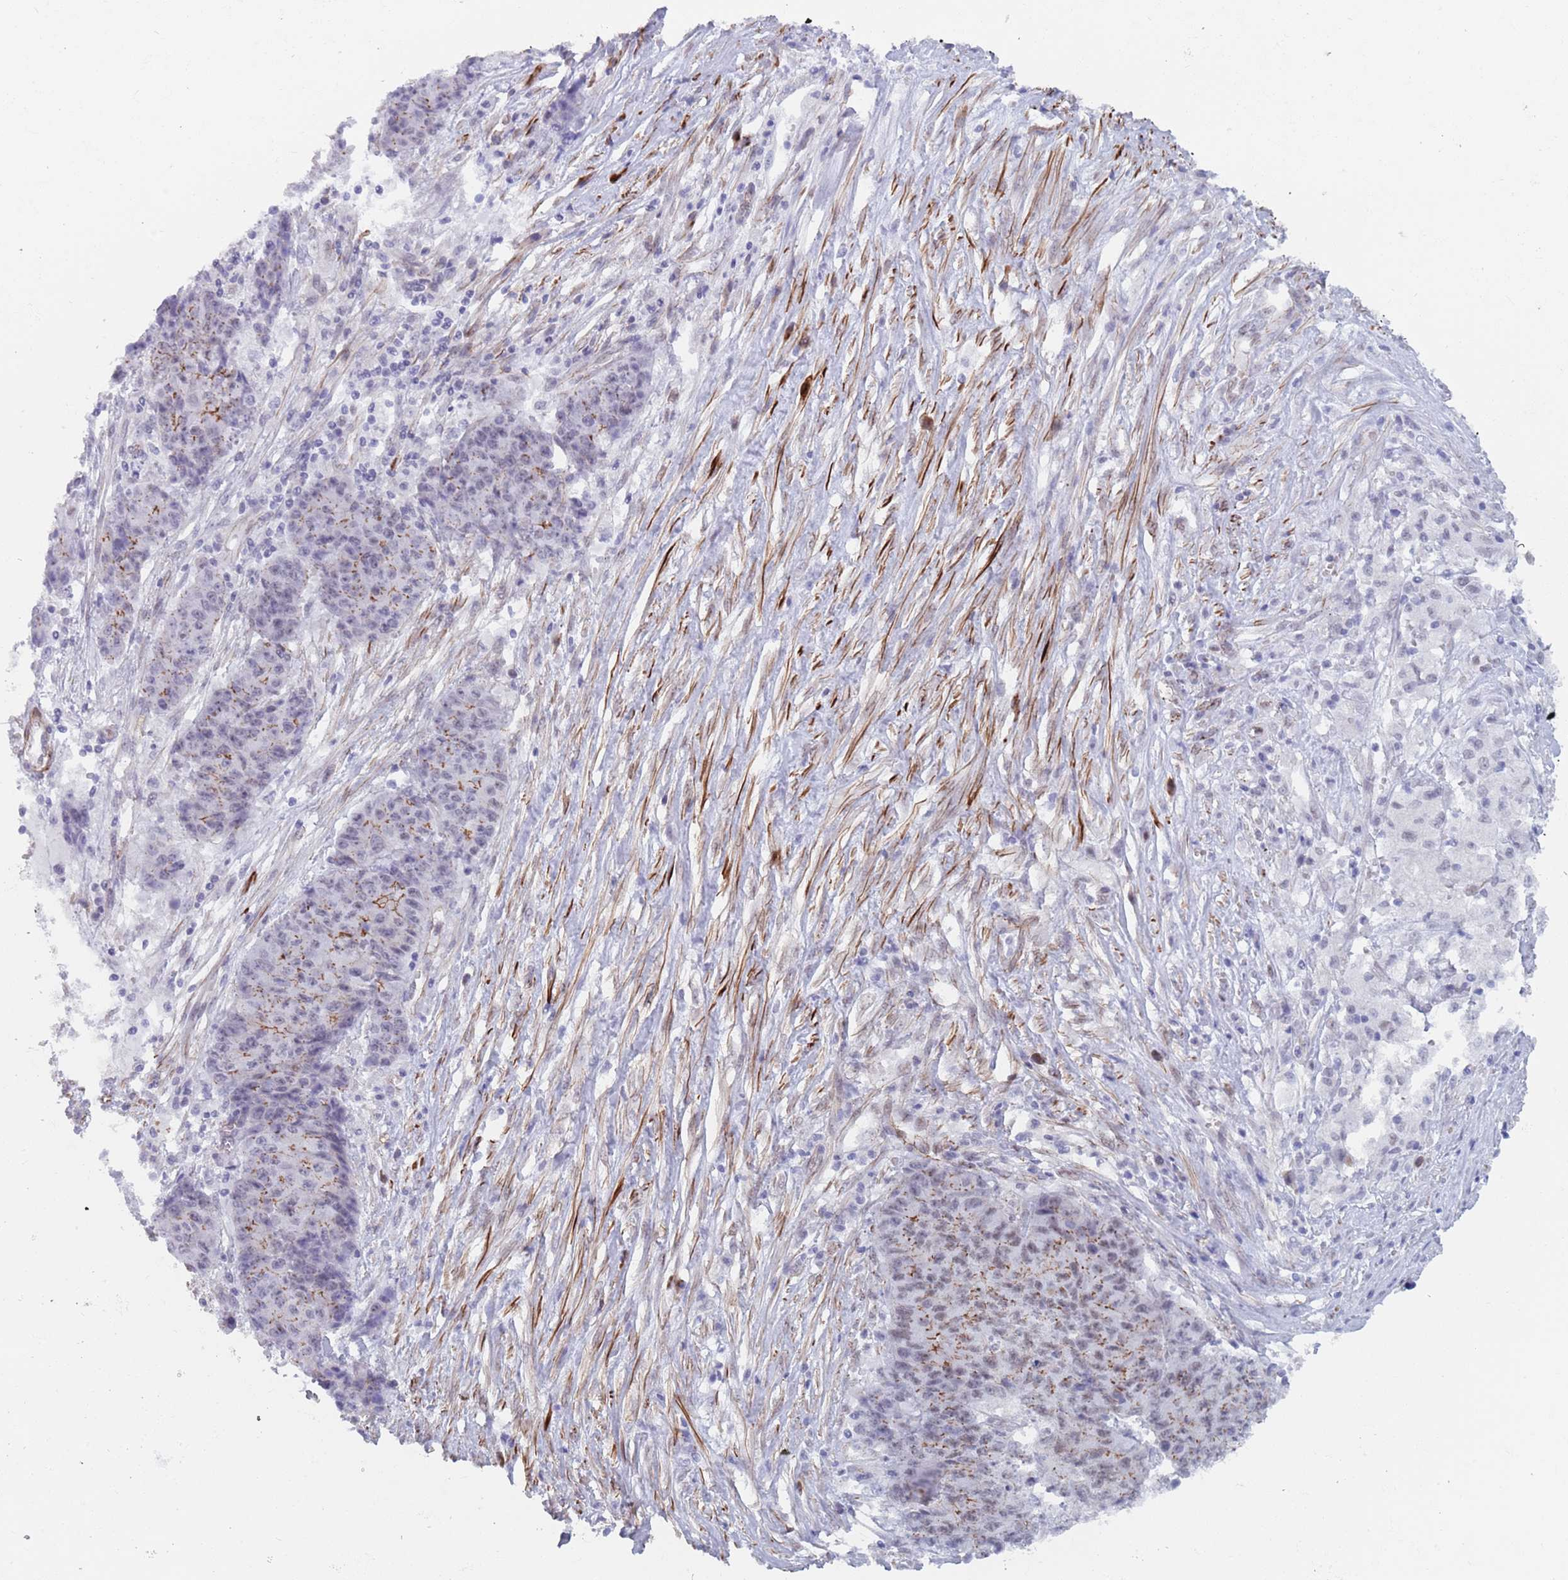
{"staining": {"intensity": "moderate", "quantity": "<25%", "location": "cytoplasmic/membranous"}, "tissue": "ovarian cancer", "cell_type": "Tumor cells", "image_type": "cancer", "snomed": [{"axis": "morphology", "description": "Carcinoma, endometroid"}, {"axis": "topography", "description": "Ovary"}], "caption": "Ovarian cancer (endometroid carcinoma) stained for a protein shows moderate cytoplasmic/membranous positivity in tumor cells.", "gene": "OR5A2", "patient": {"sex": "female", "age": 42}}